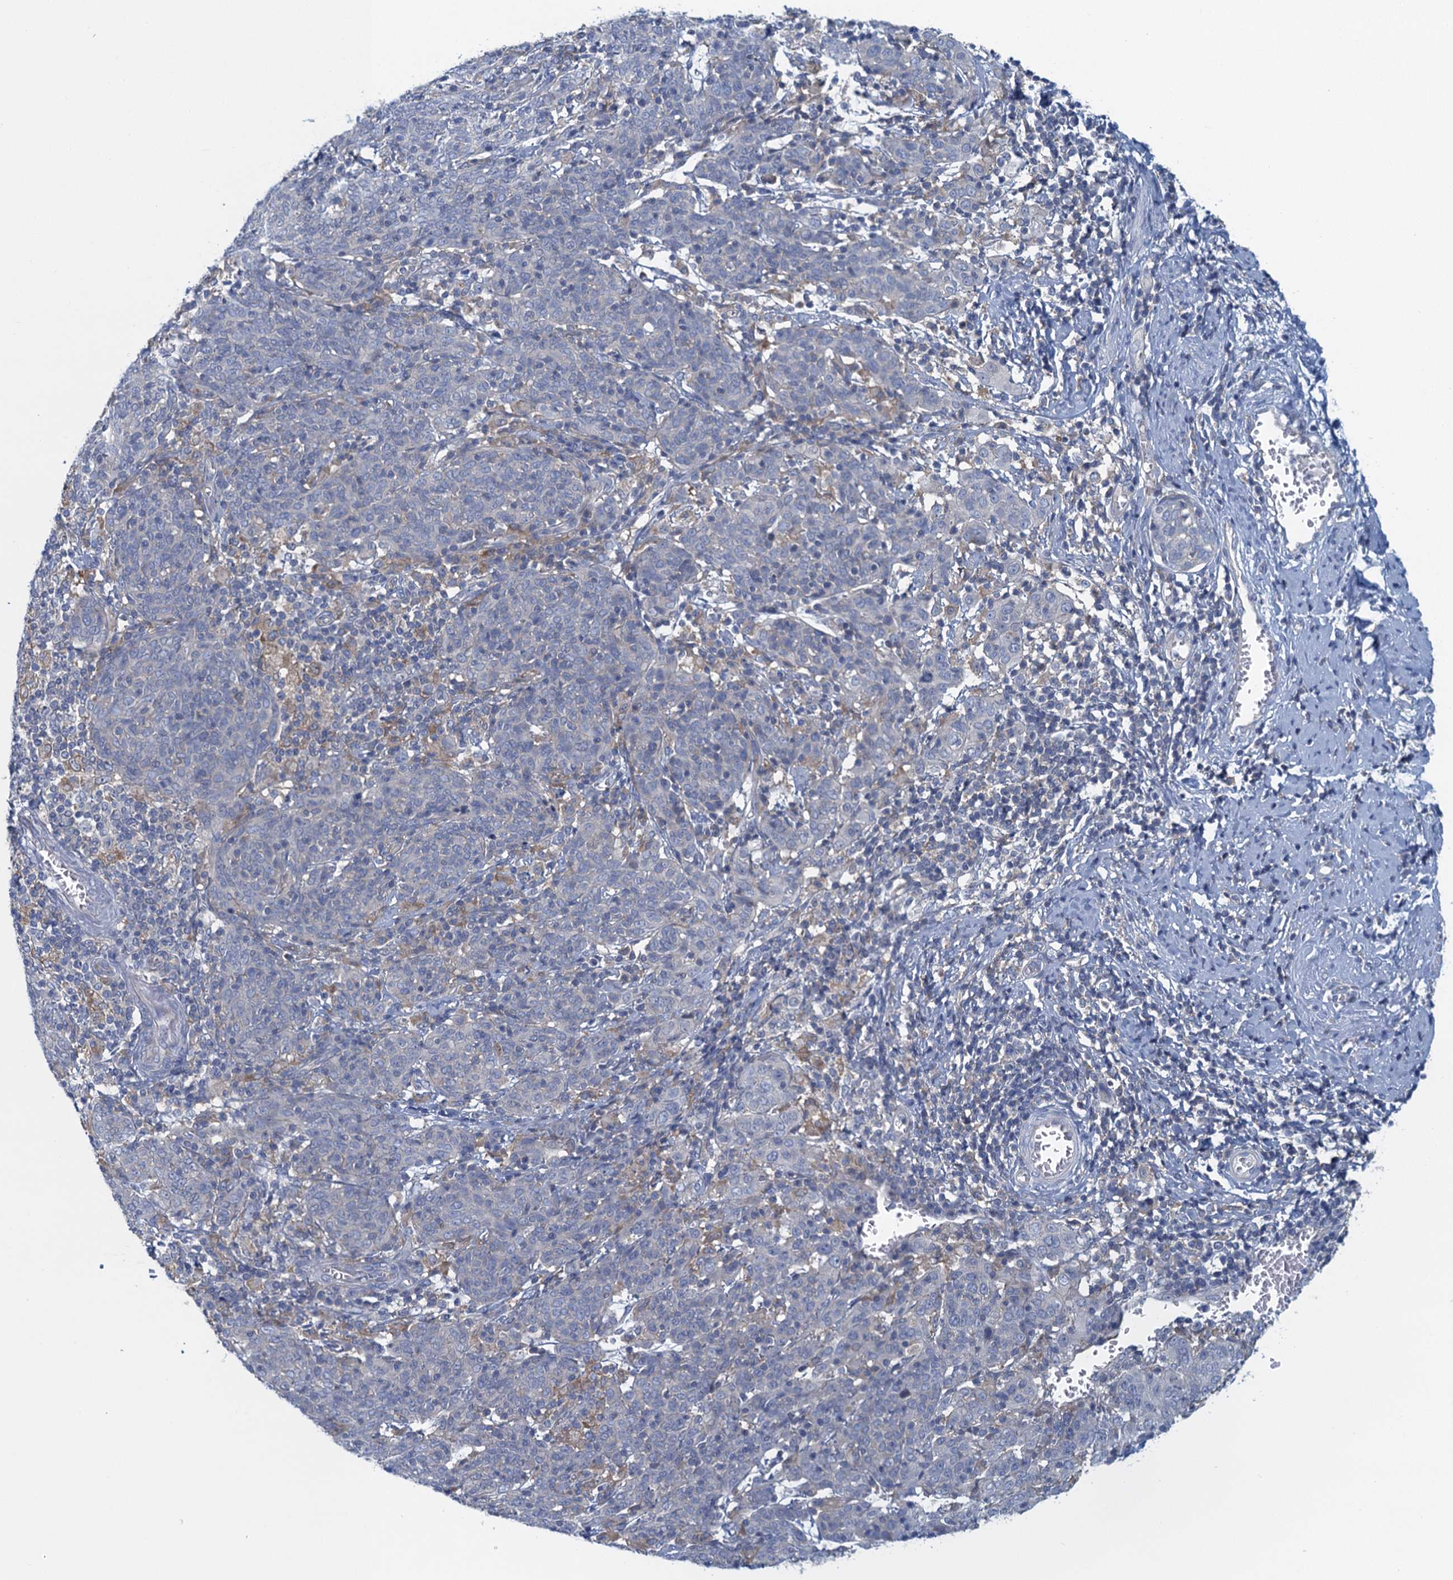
{"staining": {"intensity": "negative", "quantity": "none", "location": "none"}, "tissue": "cervical cancer", "cell_type": "Tumor cells", "image_type": "cancer", "snomed": [{"axis": "morphology", "description": "Squamous cell carcinoma, NOS"}, {"axis": "topography", "description": "Cervix"}], "caption": "Cervical squamous cell carcinoma stained for a protein using immunohistochemistry (IHC) displays no positivity tumor cells.", "gene": "NCKAP1L", "patient": {"sex": "female", "age": 67}}